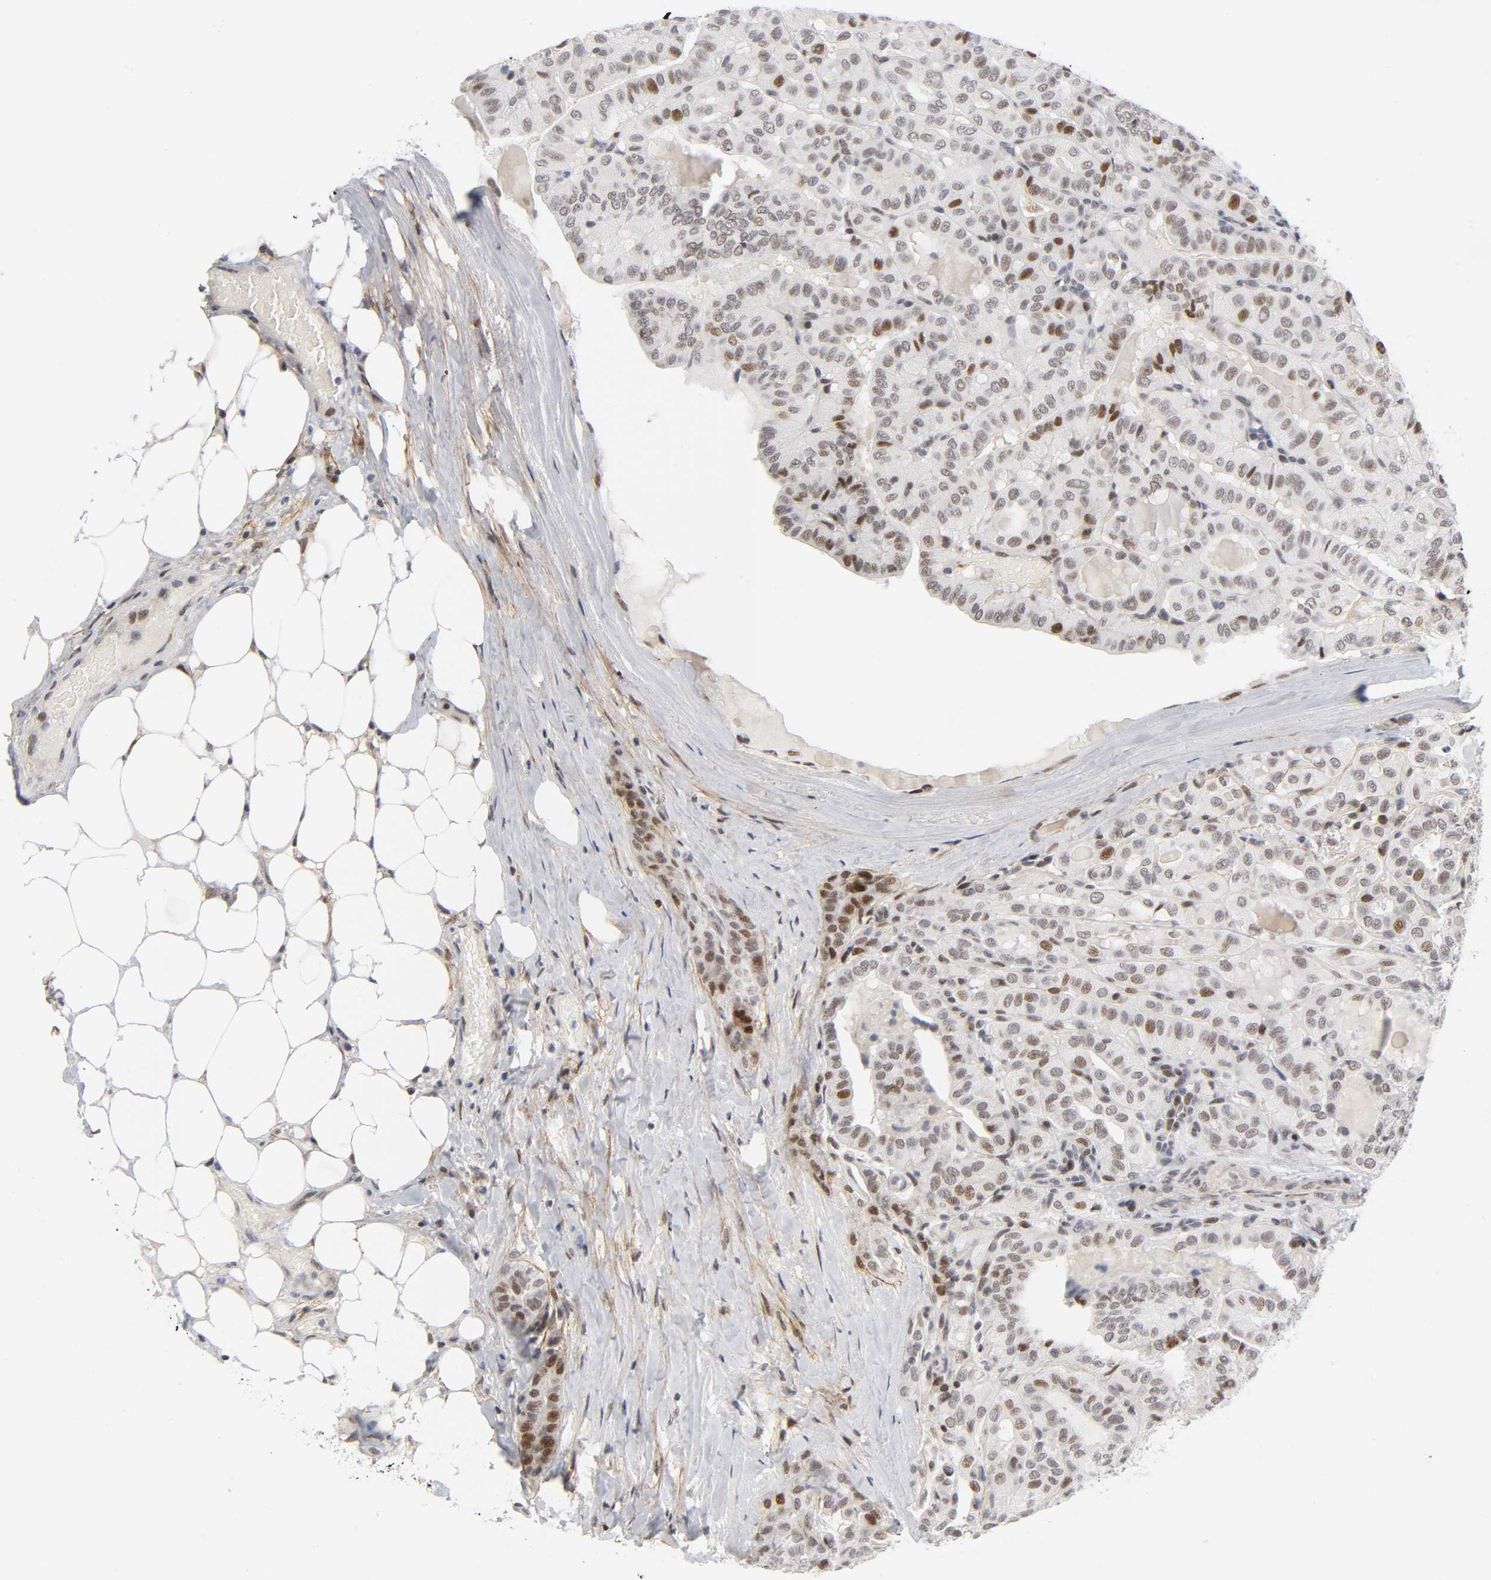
{"staining": {"intensity": "moderate", "quantity": "25%-75%", "location": "nuclear"}, "tissue": "thyroid cancer", "cell_type": "Tumor cells", "image_type": "cancer", "snomed": [{"axis": "morphology", "description": "Papillary adenocarcinoma, NOS"}, {"axis": "topography", "description": "Thyroid gland"}], "caption": "Thyroid cancer stained for a protein (brown) exhibits moderate nuclear positive expression in about 25%-75% of tumor cells.", "gene": "DIDO1", "patient": {"sex": "male", "age": 77}}